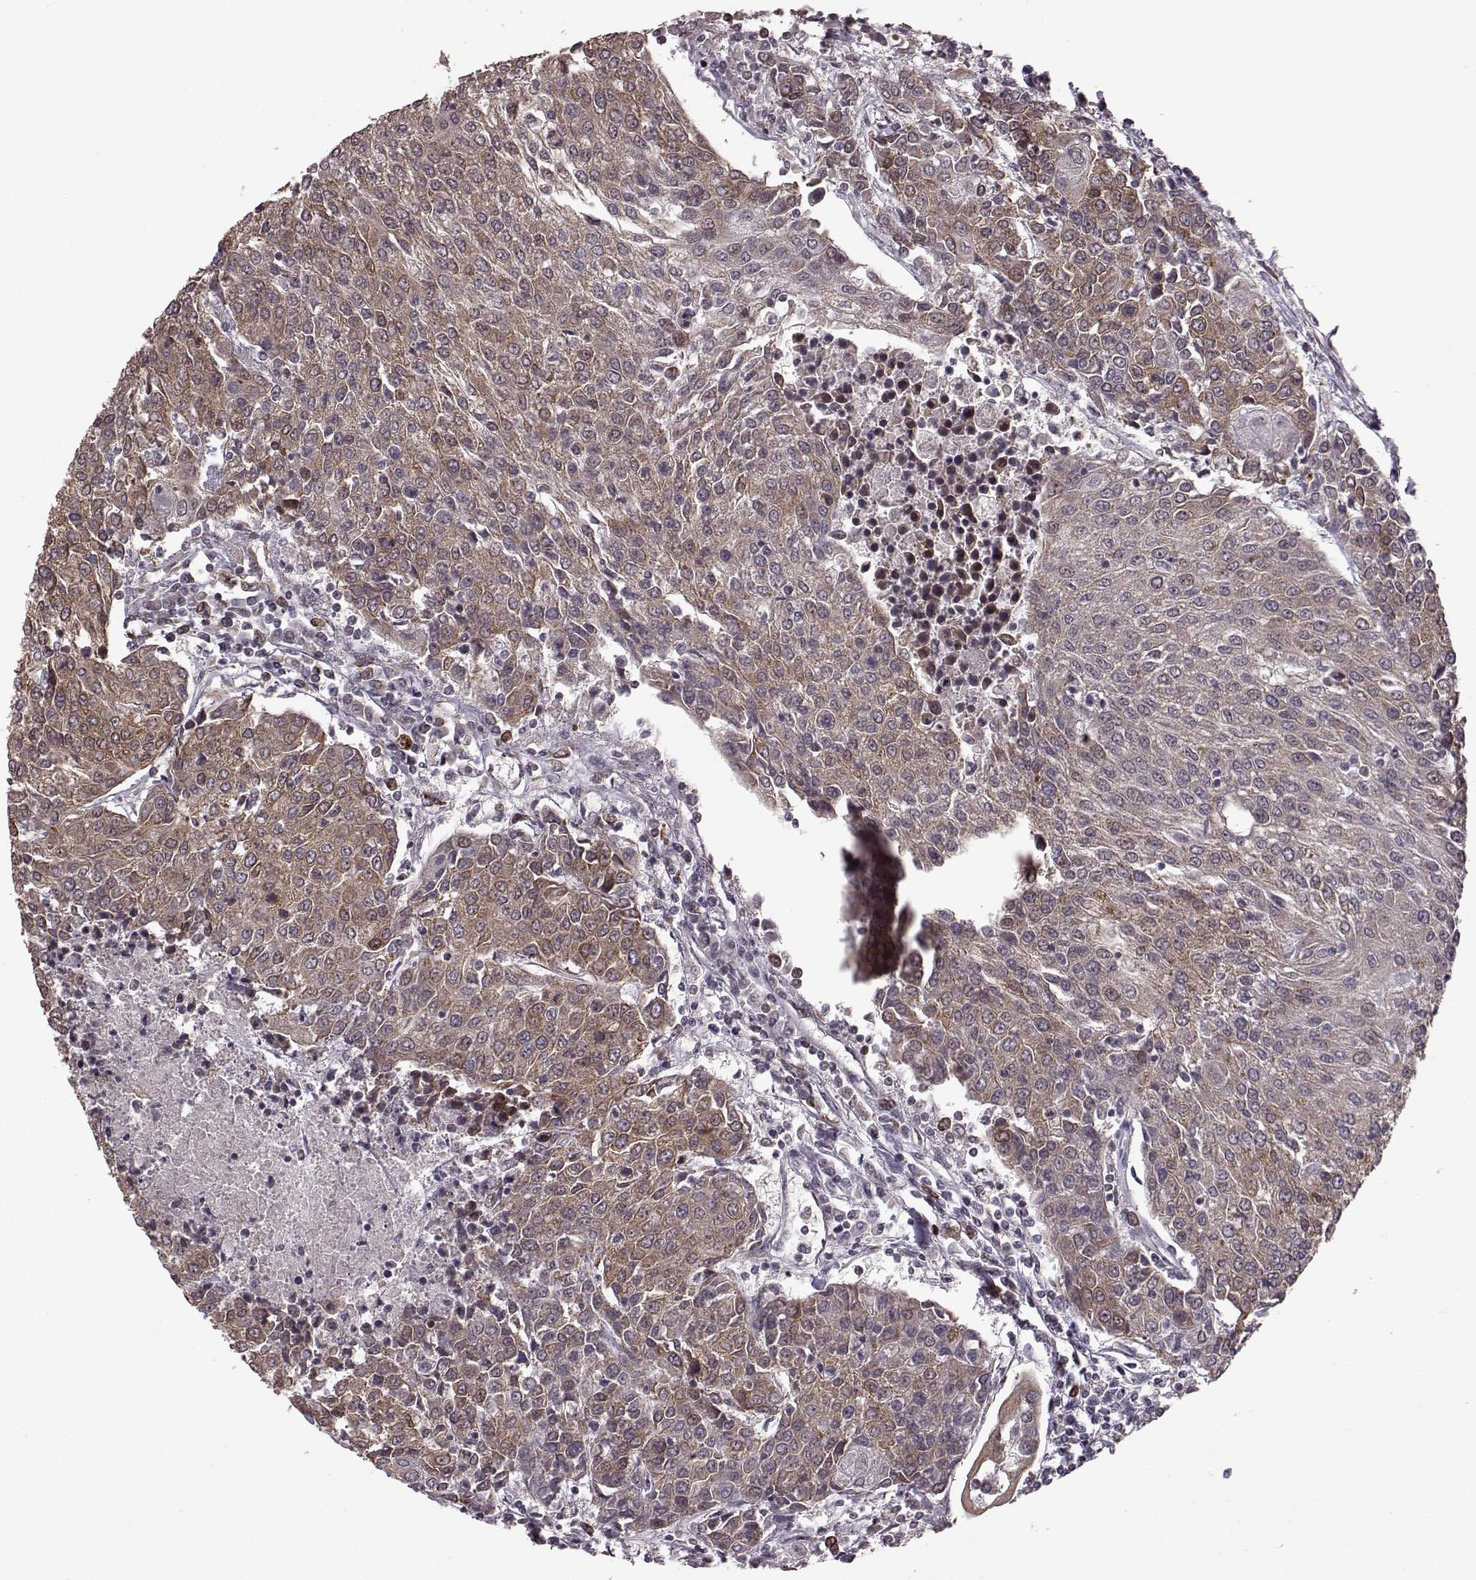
{"staining": {"intensity": "moderate", "quantity": ">75%", "location": "cytoplasmic/membranous"}, "tissue": "urothelial cancer", "cell_type": "Tumor cells", "image_type": "cancer", "snomed": [{"axis": "morphology", "description": "Urothelial carcinoma, High grade"}, {"axis": "topography", "description": "Urinary bladder"}], "caption": "Immunohistochemical staining of human high-grade urothelial carcinoma exhibits medium levels of moderate cytoplasmic/membranous protein staining in approximately >75% of tumor cells. The protein of interest is stained brown, and the nuclei are stained in blue (DAB (3,3'-diaminobenzidine) IHC with brightfield microscopy, high magnification).", "gene": "ELOVL5", "patient": {"sex": "female", "age": 85}}